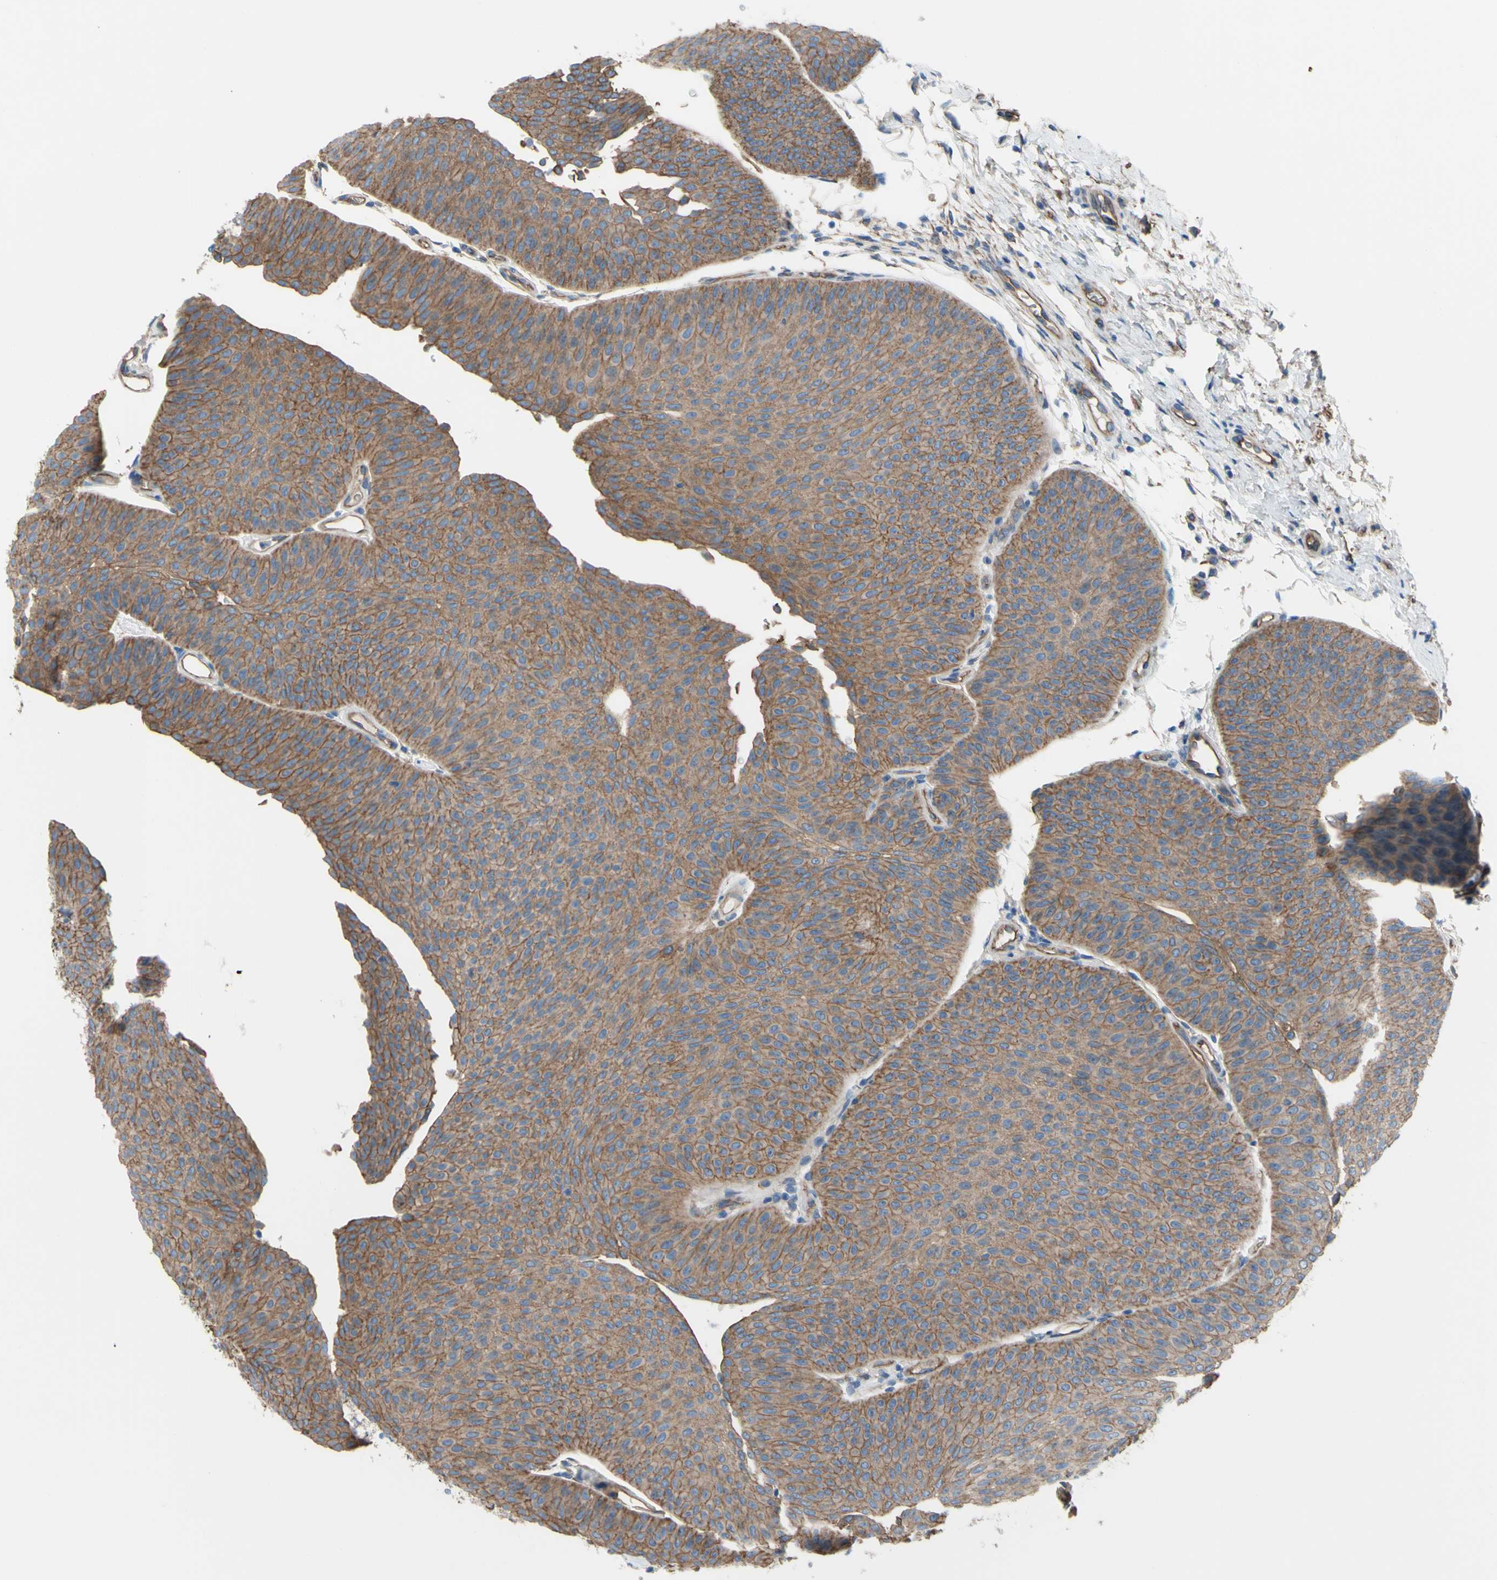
{"staining": {"intensity": "moderate", "quantity": ">75%", "location": "cytoplasmic/membranous"}, "tissue": "urothelial cancer", "cell_type": "Tumor cells", "image_type": "cancer", "snomed": [{"axis": "morphology", "description": "Urothelial carcinoma, Low grade"}, {"axis": "topography", "description": "Urinary bladder"}], "caption": "A high-resolution micrograph shows IHC staining of low-grade urothelial carcinoma, which demonstrates moderate cytoplasmic/membranous positivity in approximately >75% of tumor cells.", "gene": "TPBG", "patient": {"sex": "female", "age": 60}}